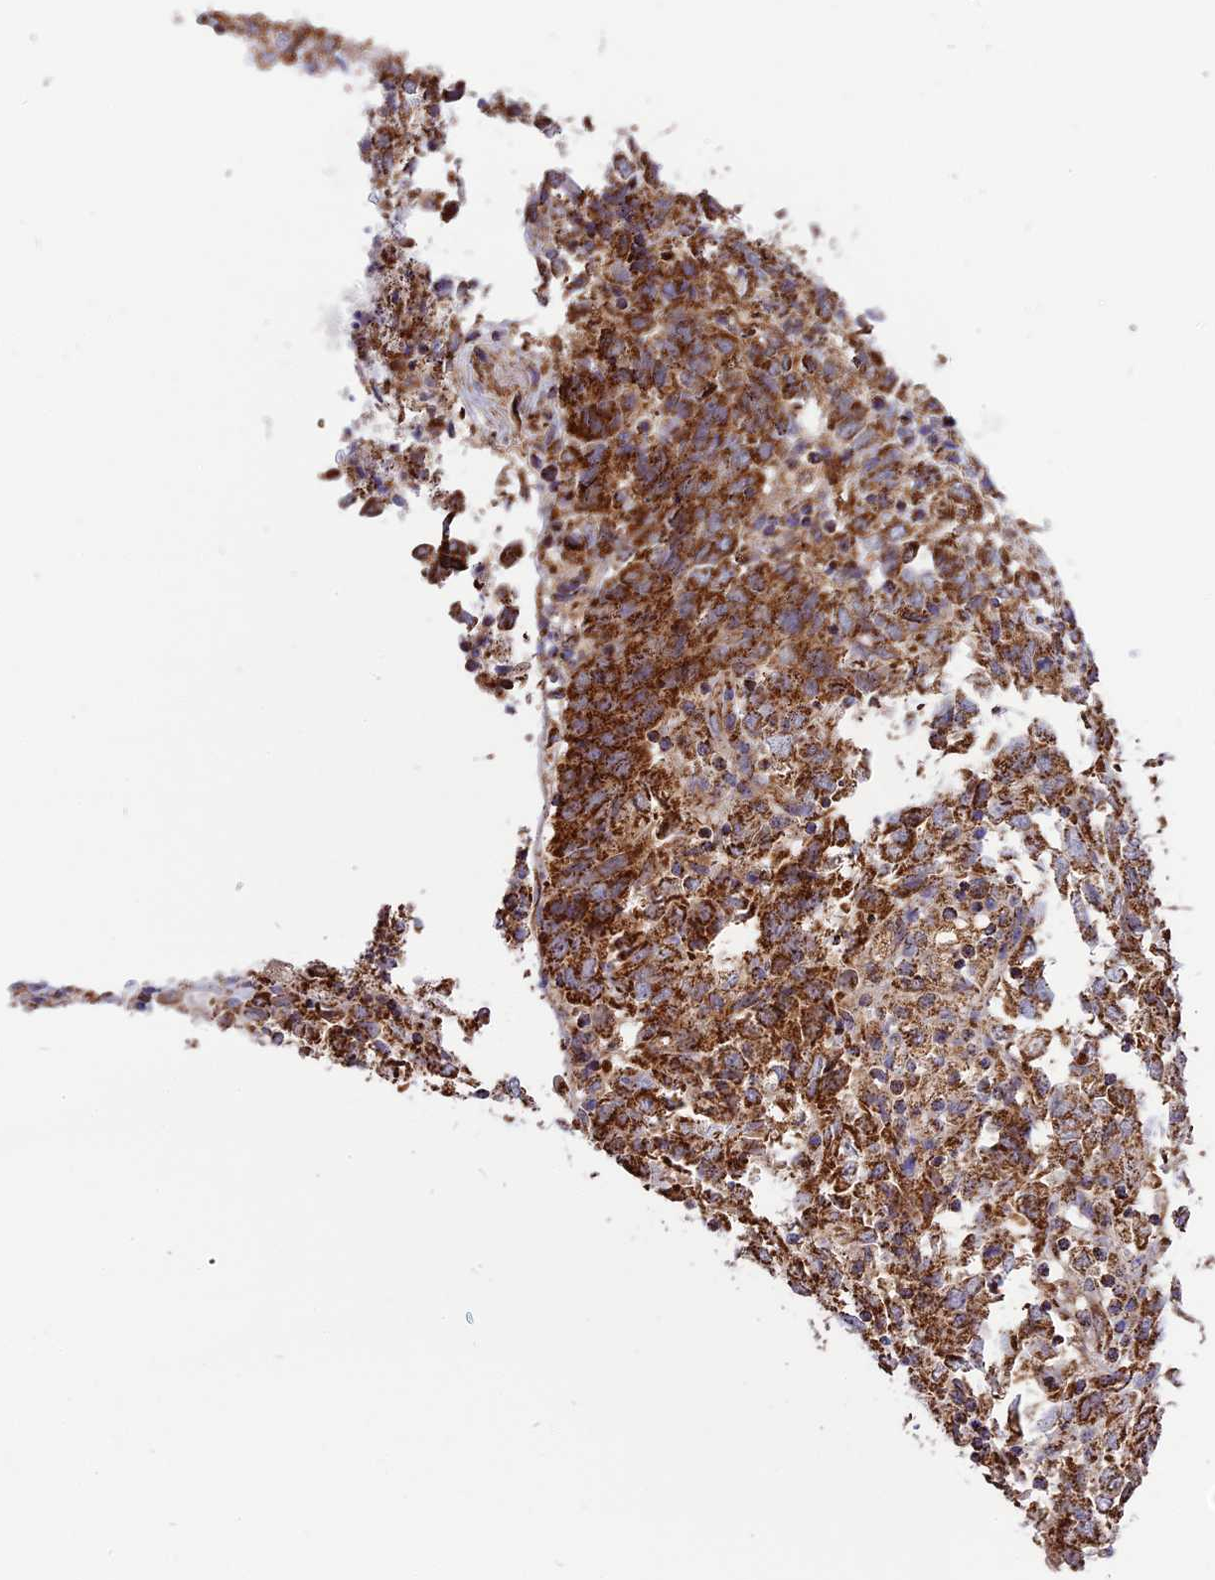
{"staining": {"intensity": "strong", "quantity": ">75%", "location": "cytoplasmic/membranous"}, "tissue": "endometrial cancer", "cell_type": "Tumor cells", "image_type": "cancer", "snomed": [{"axis": "morphology", "description": "Adenocarcinoma, NOS"}, {"axis": "topography", "description": "Endometrium"}], "caption": "Endometrial adenocarcinoma stained with immunohistochemistry (IHC) displays strong cytoplasmic/membranous positivity in approximately >75% of tumor cells.", "gene": "TTC4", "patient": {"sex": "female", "age": 80}}